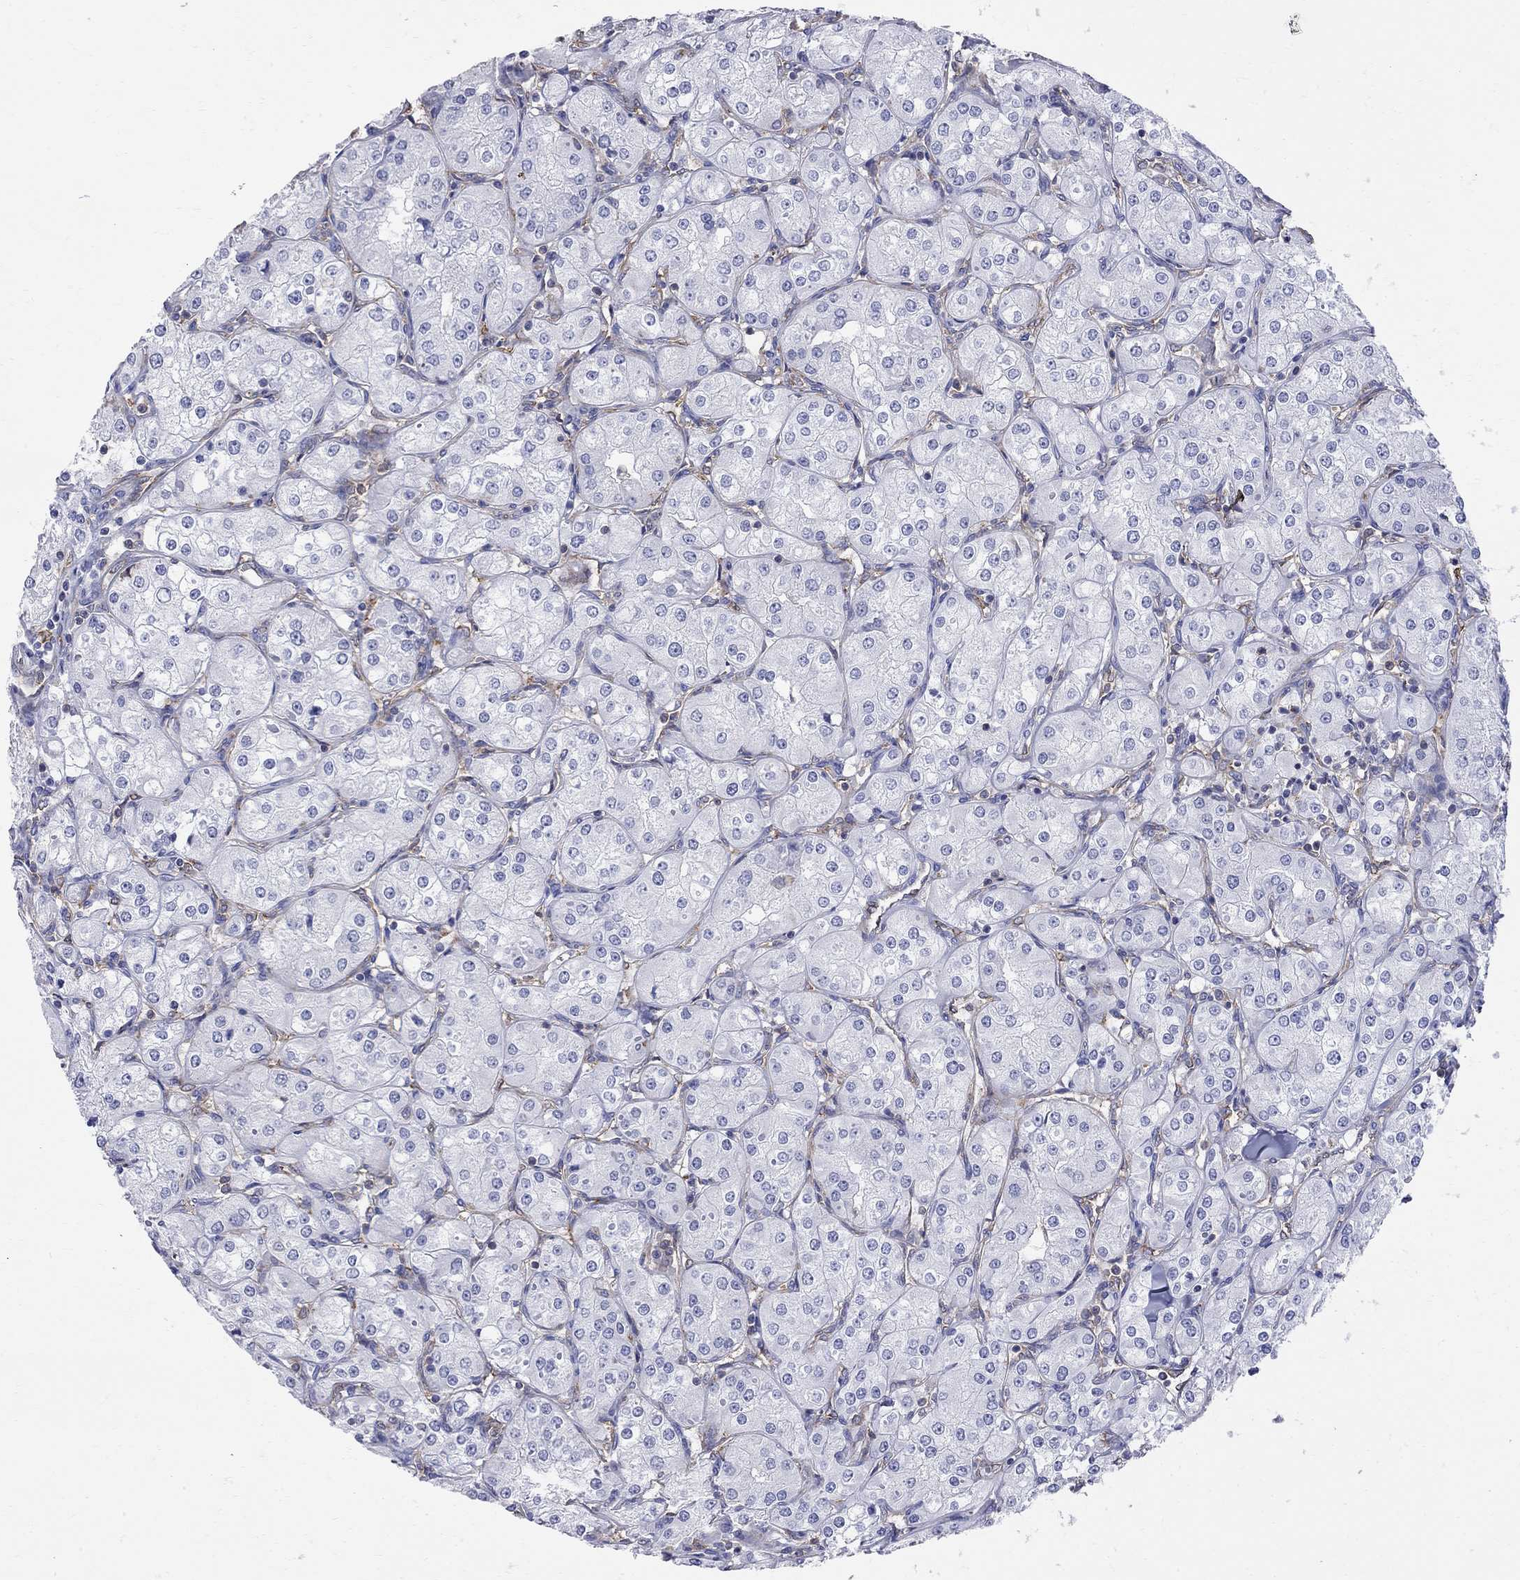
{"staining": {"intensity": "negative", "quantity": "none", "location": "none"}, "tissue": "renal cancer", "cell_type": "Tumor cells", "image_type": "cancer", "snomed": [{"axis": "morphology", "description": "Adenocarcinoma, NOS"}, {"axis": "topography", "description": "Kidney"}], "caption": "Histopathology image shows no protein staining in tumor cells of renal cancer tissue.", "gene": "ABI3", "patient": {"sex": "male", "age": 77}}